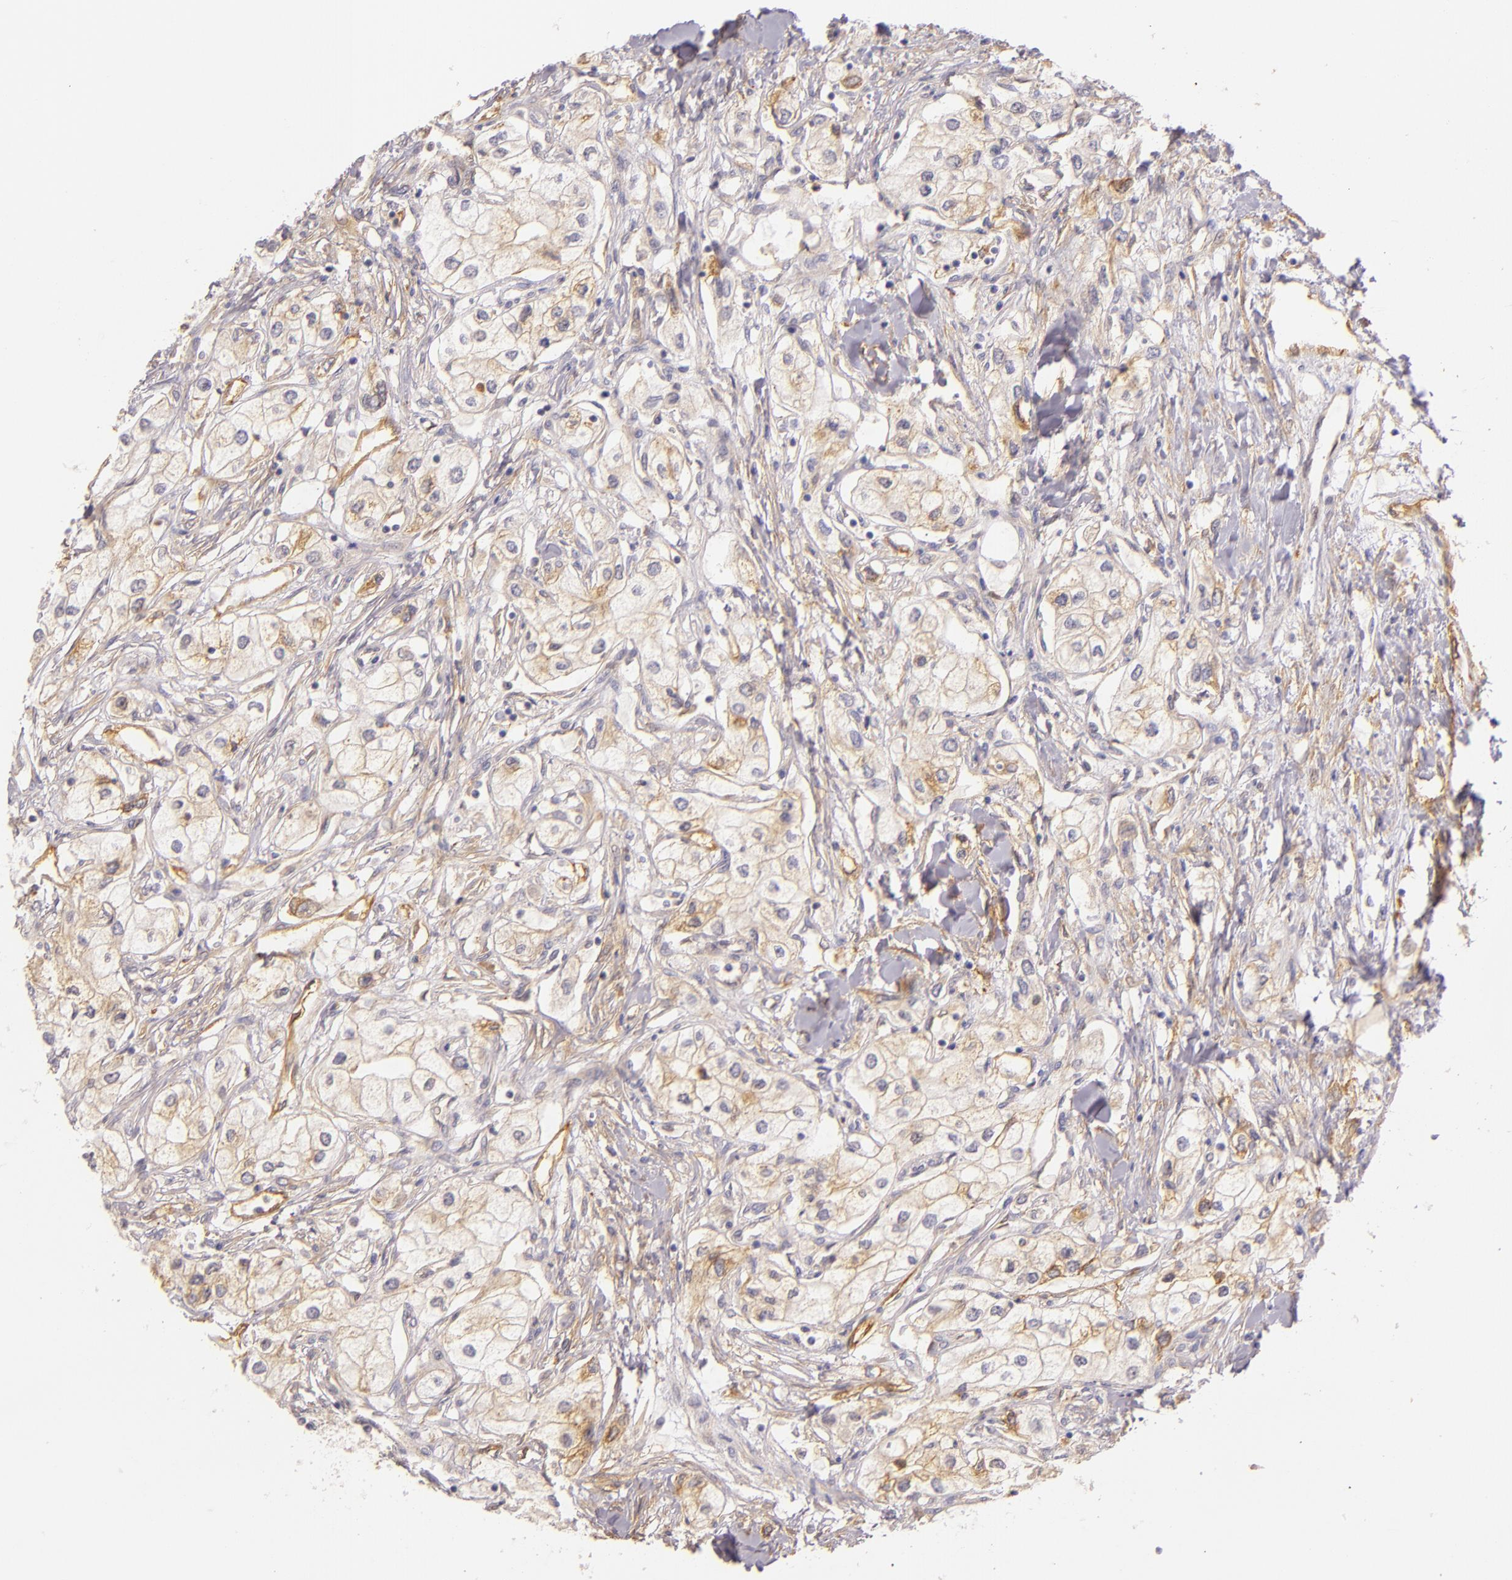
{"staining": {"intensity": "weak", "quantity": "25%-75%", "location": "cytoplasmic/membranous"}, "tissue": "renal cancer", "cell_type": "Tumor cells", "image_type": "cancer", "snomed": [{"axis": "morphology", "description": "Adenocarcinoma, NOS"}, {"axis": "topography", "description": "Kidney"}], "caption": "The immunohistochemical stain labels weak cytoplasmic/membranous staining in tumor cells of renal cancer (adenocarcinoma) tissue. The protein is stained brown, and the nuclei are stained in blue (DAB (3,3'-diaminobenzidine) IHC with brightfield microscopy, high magnification).", "gene": "CTSF", "patient": {"sex": "male", "age": 57}}